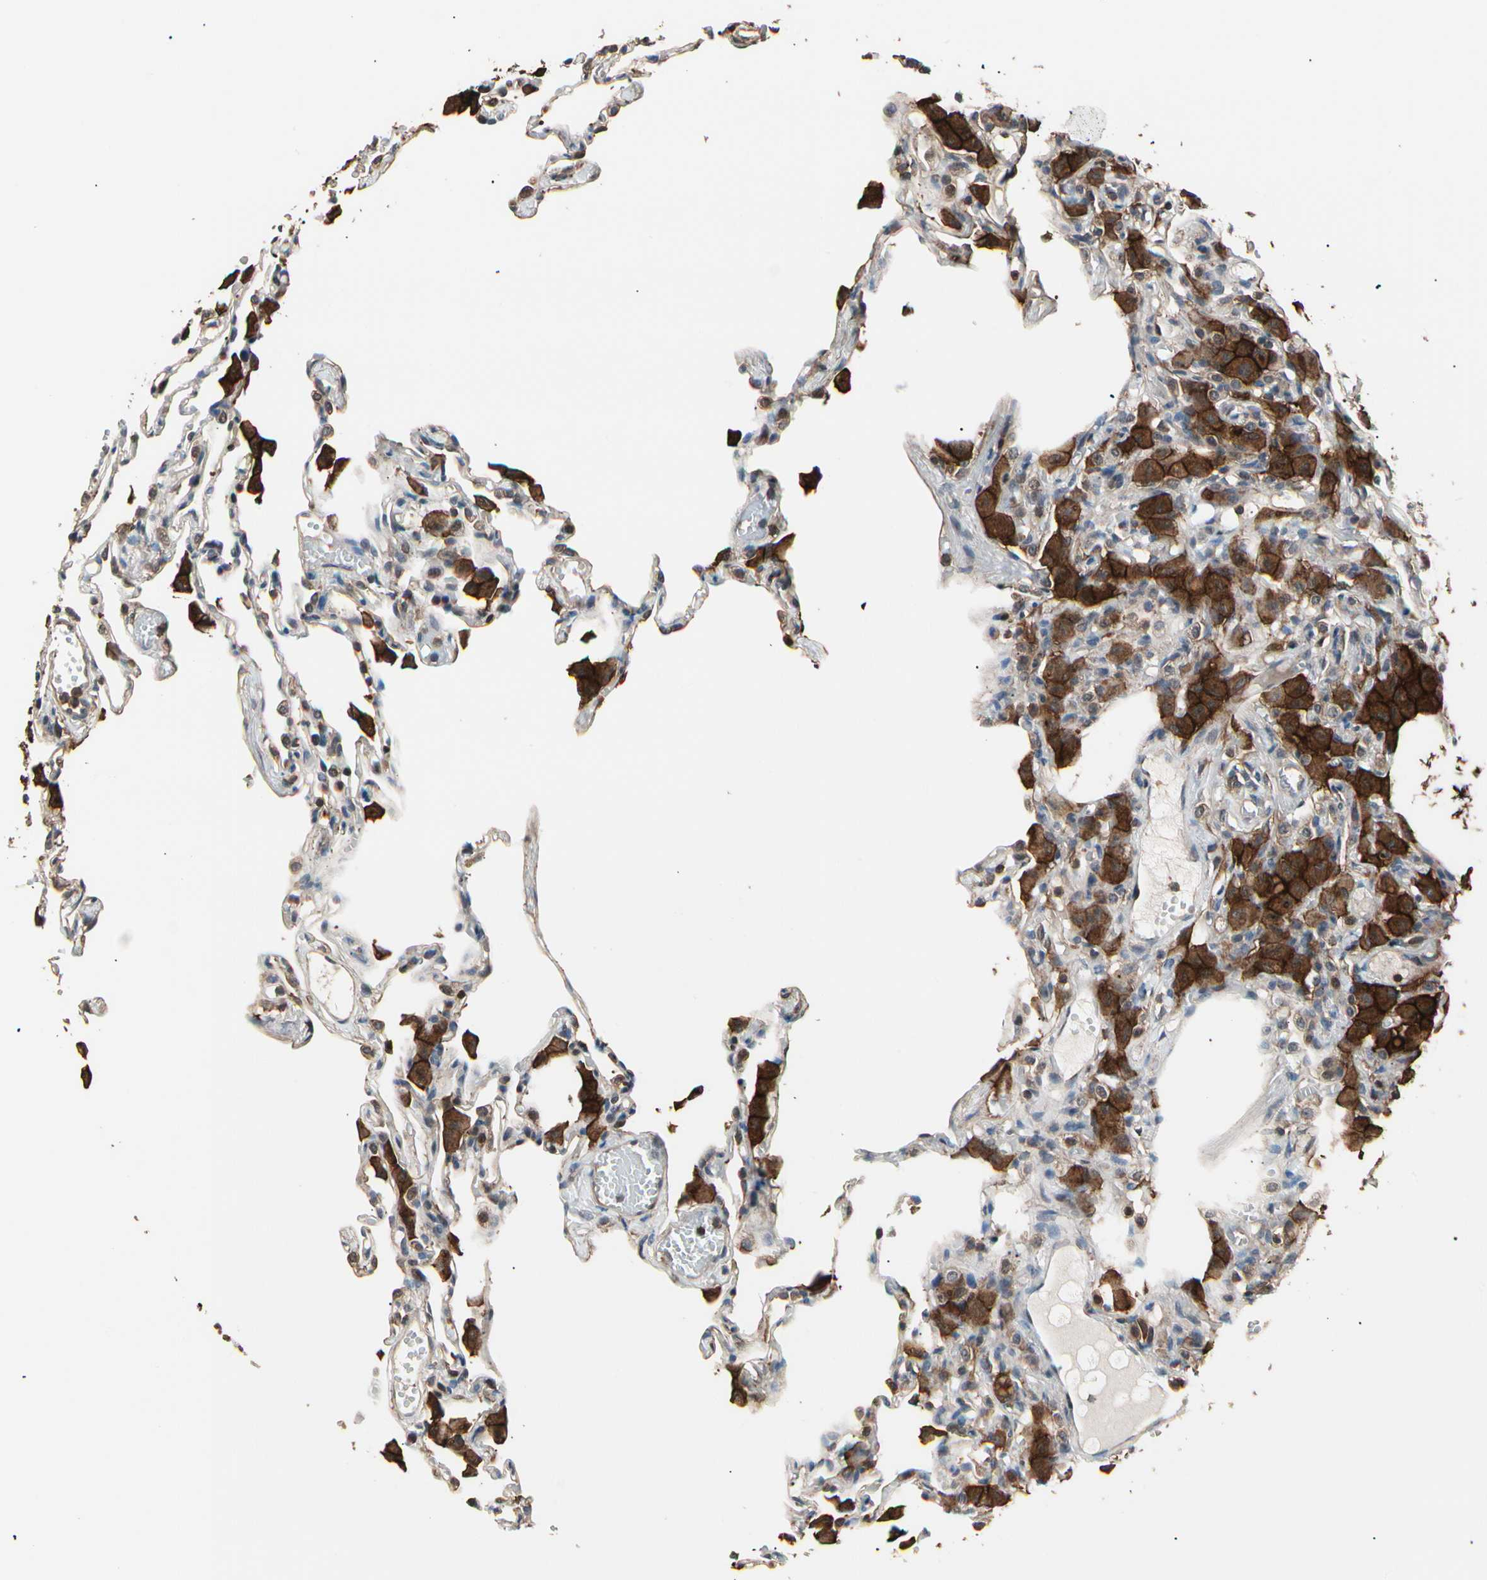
{"staining": {"intensity": "weak", "quantity": "25%-75%", "location": "cytoplasmic/membranous"}, "tissue": "lung", "cell_type": "Alveolar cells", "image_type": "normal", "snomed": [{"axis": "morphology", "description": "Normal tissue, NOS"}, {"axis": "topography", "description": "Lung"}], "caption": "Protein staining exhibits weak cytoplasmic/membranous positivity in approximately 25%-75% of alveolar cells in unremarkable lung.", "gene": "MAPK13", "patient": {"sex": "female", "age": 49}}